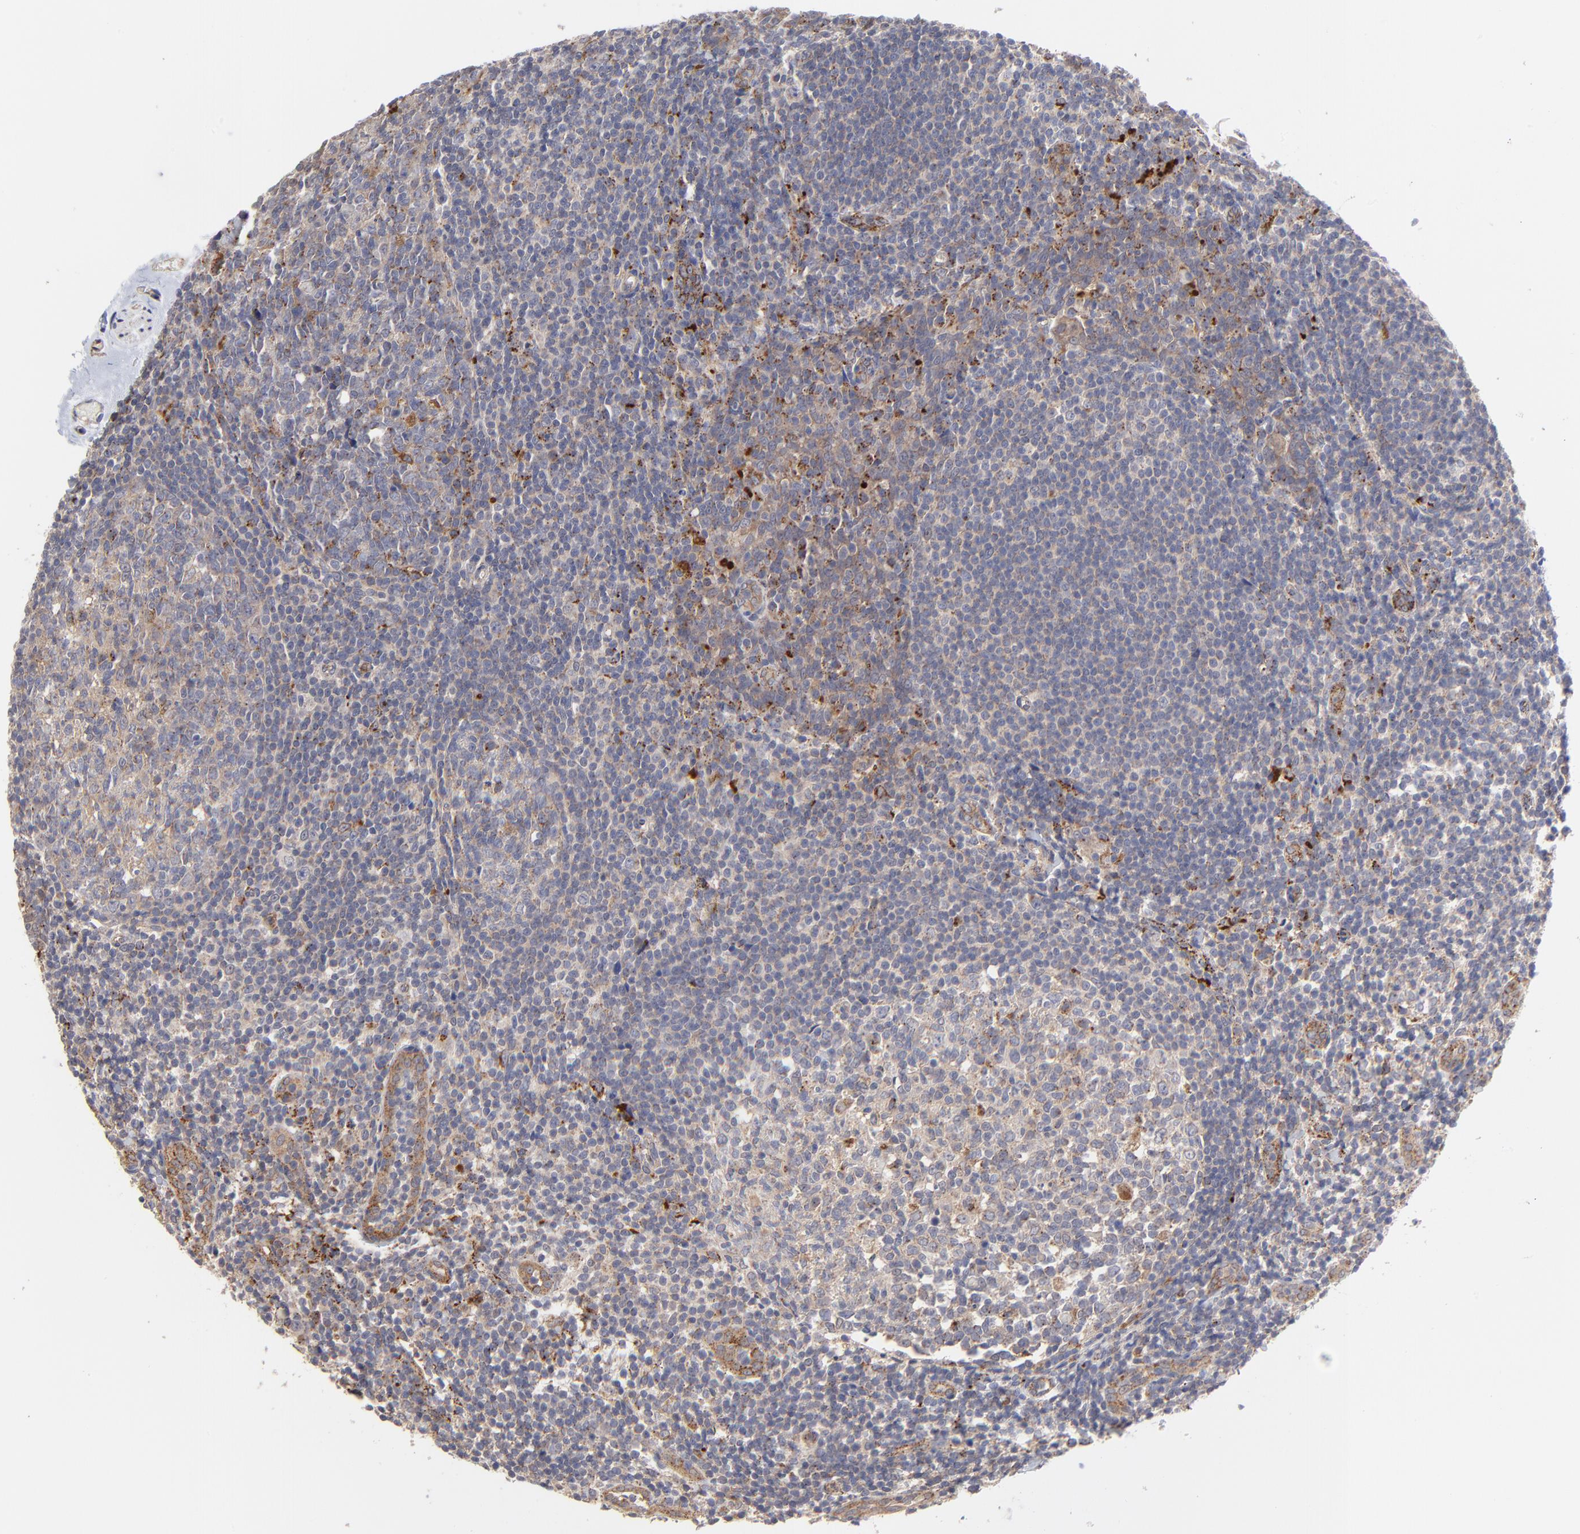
{"staining": {"intensity": "weak", "quantity": "25%-75%", "location": "cytoplasmic/membranous"}, "tissue": "tonsil", "cell_type": "Germinal center cells", "image_type": "normal", "snomed": [{"axis": "morphology", "description": "Normal tissue, NOS"}, {"axis": "topography", "description": "Tonsil"}], "caption": "Brown immunohistochemical staining in unremarkable tonsil shows weak cytoplasmic/membranous staining in about 25%-75% of germinal center cells. (brown staining indicates protein expression, while blue staining denotes nuclei).", "gene": "PDE4B", "patient": {"sex": "male", "age": 31}}